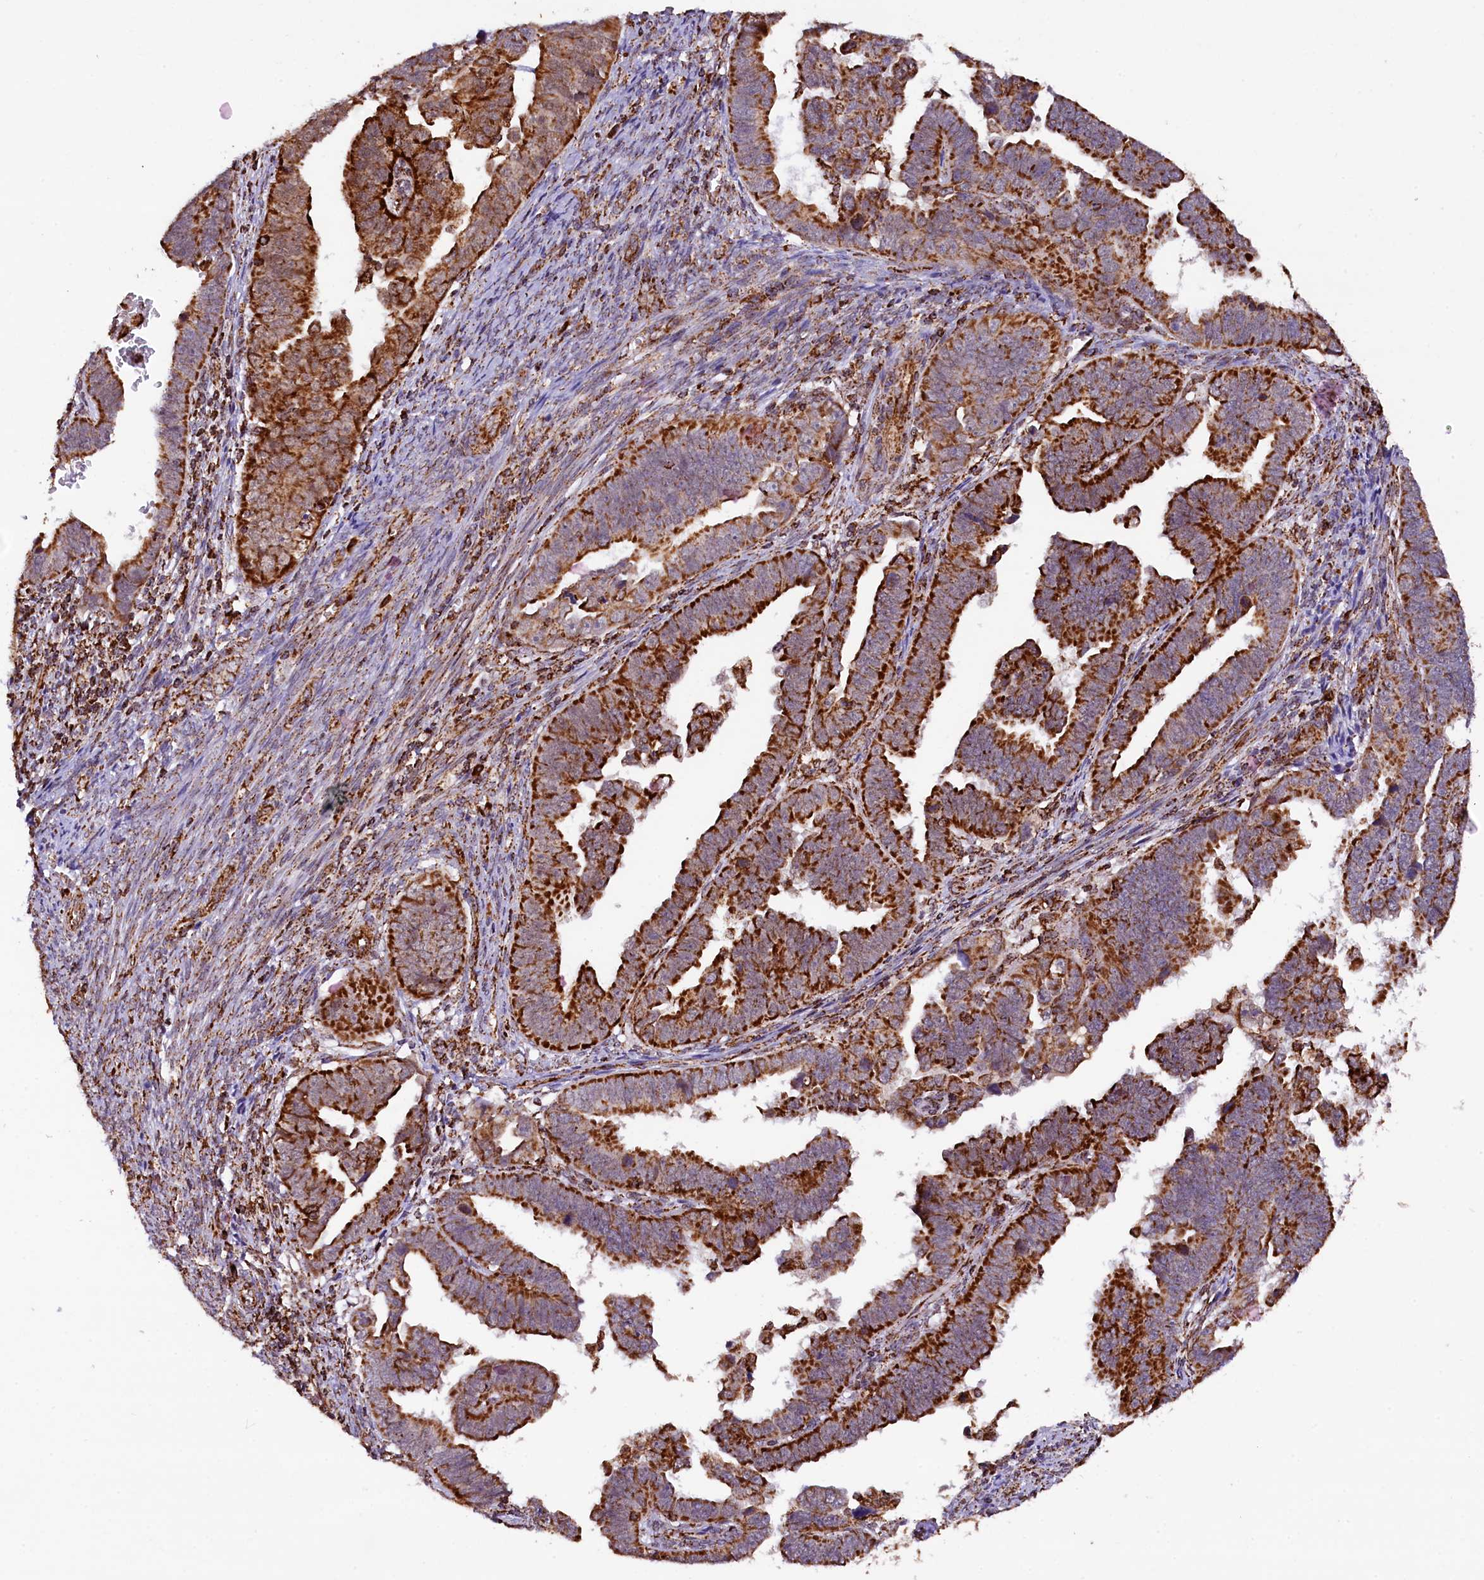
{"staining": {"intensity": "strong", "quantity": ">75%", "location": "cytoplasmic/membranous"}, "tissue": "endometrial cancer", "cell_type": "Tumor cells", "image_type": "cancer", "snomed": [{"axis": "morphology", "description": "Adenocarcinoma, NOS"}, {"axis": "topography", "description": "Endometrium"}], "caption": "About >75% of tumor cells in human adenocarcinoma (endometrial) exhibit strong cytoplasmic/membranous protein staining as visualized by brown immunohistochemical staining.", "gene": "KLC2", "patient": {"sex": "female", "age": 75}}